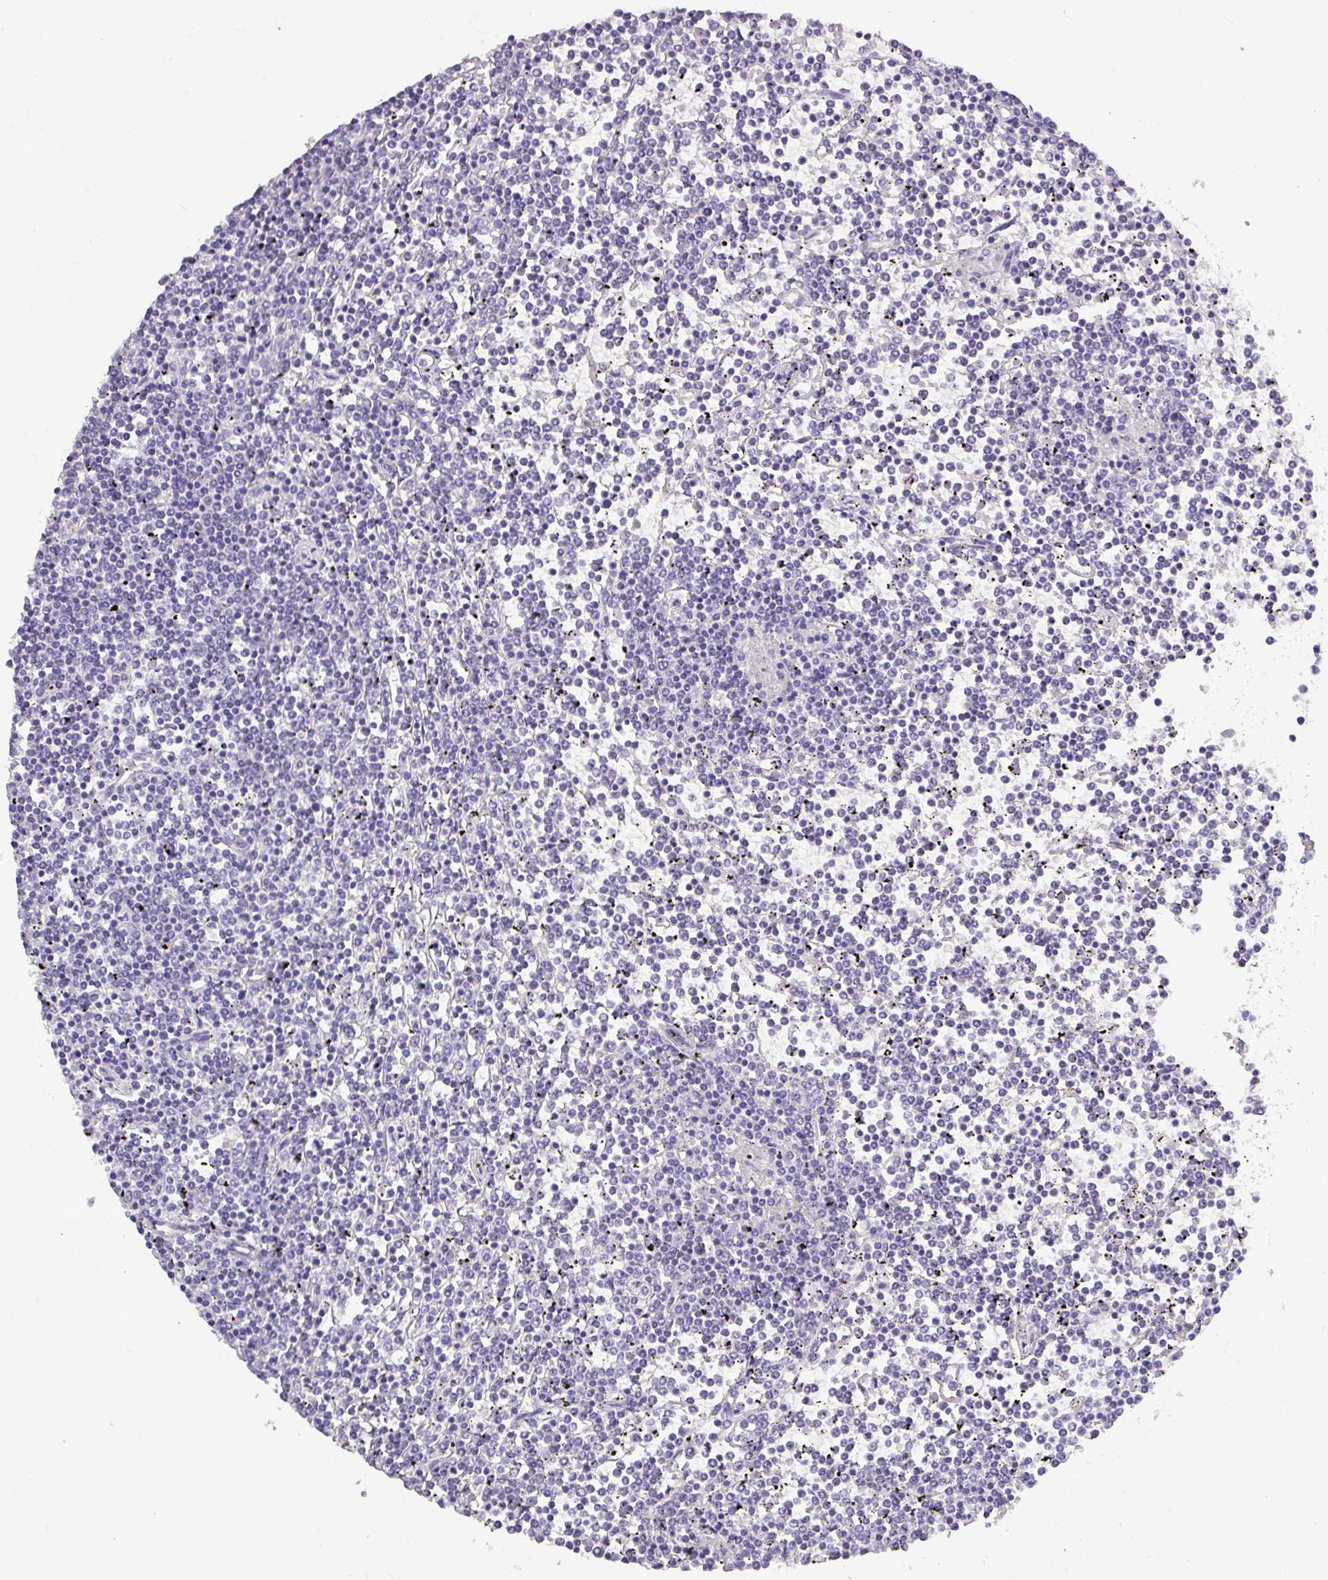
{"staining": {"intensity": "negative", "quantity": "none", "location": "none"}, "tissue": "lymphoma", "cell_type": "Tumor cells", "image_type": "cancer", "snomed": [{"axis": "morphology", "description": "Malignant lymphoma, non-Hodgkin's type, Low grade"}, {"axis": "topography", "description": "Spleen"}], "caption": "Human lymphoma stained for a protein using immunohistochemistry (IHC) reveals no expression in tumor cells.", "gene": "TMEM91", "patient": {"sex": "female", "age": 19}}